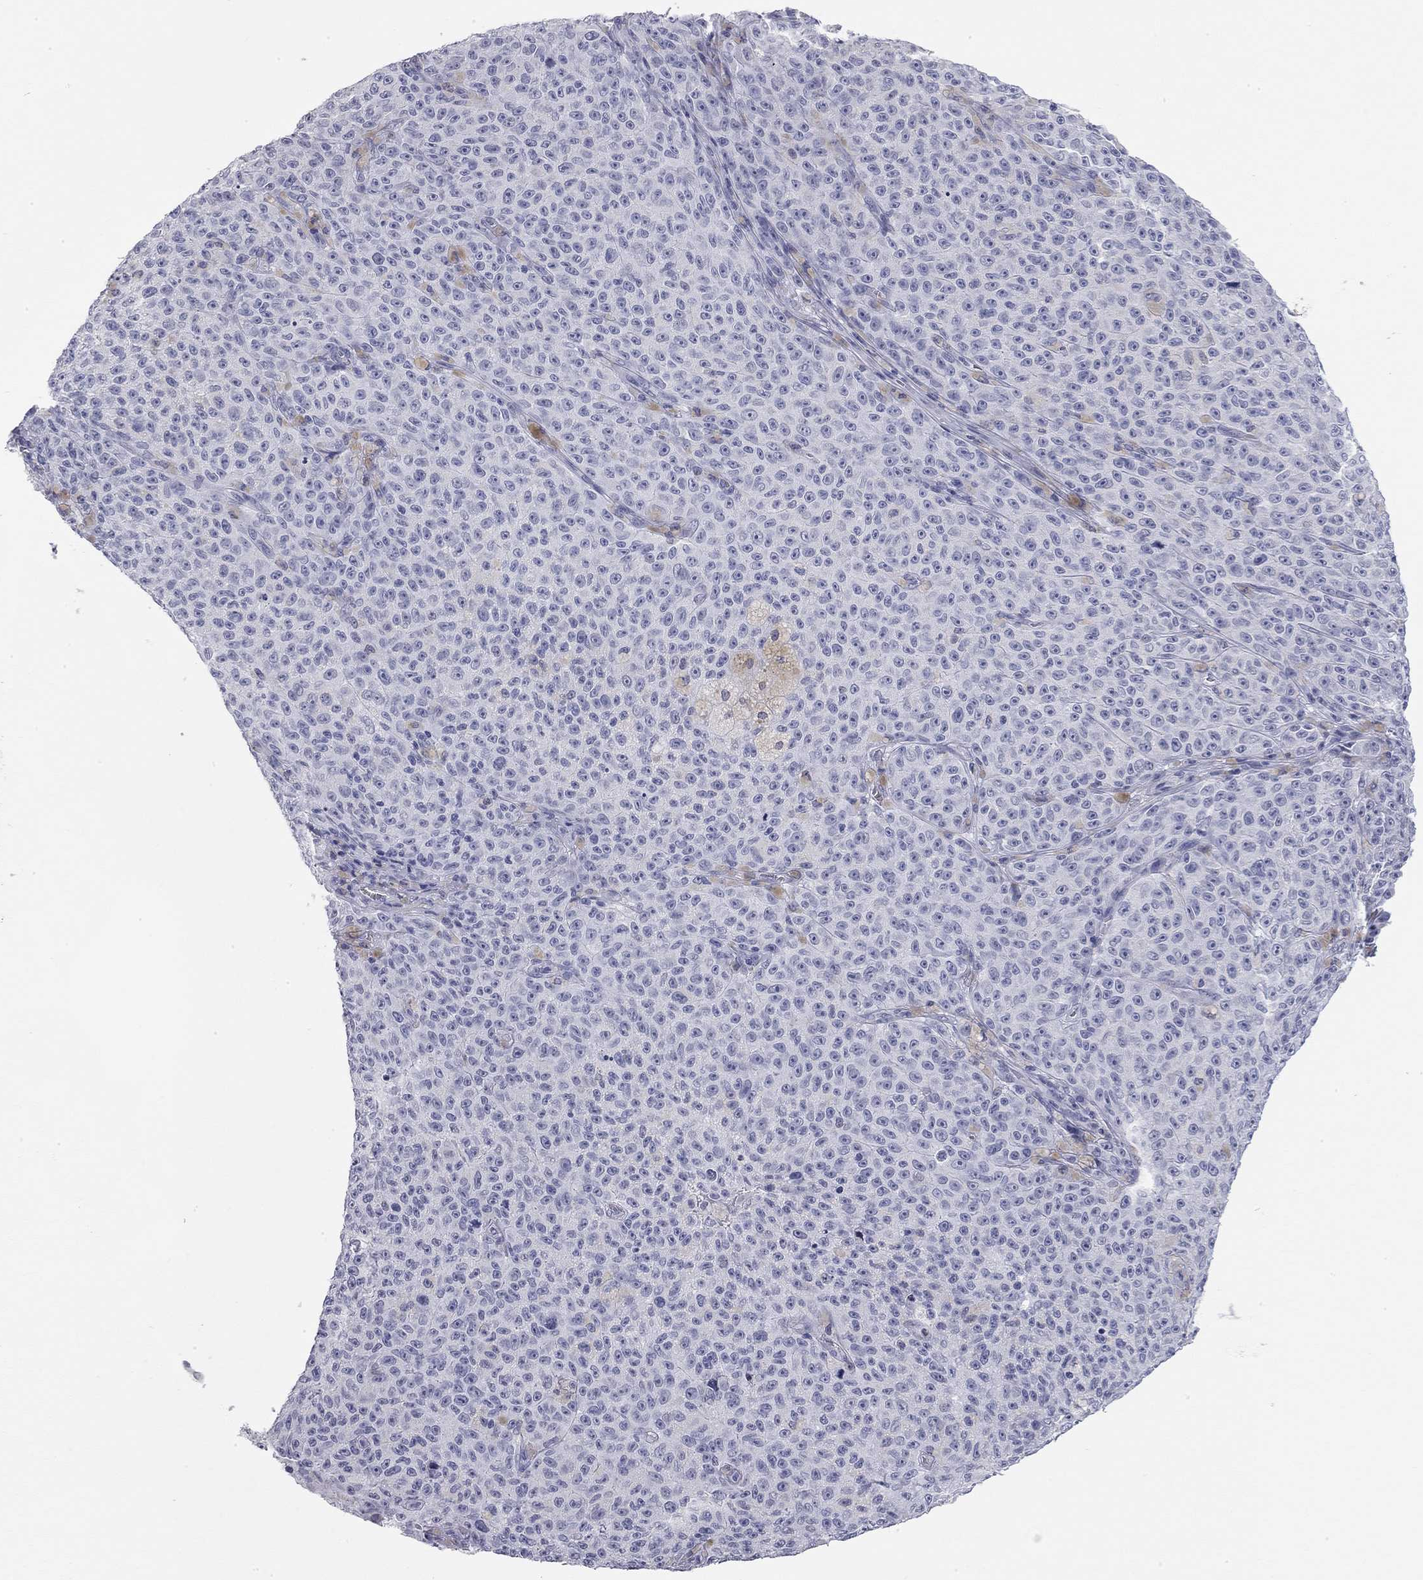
{"staining": {"intensity": "negative", "quantity": "none", "location": "none"}, "tissue": "melanoma", "cell_type": "Tumor cells", "image_type": "cancer", "snomed": [{"axis": "morphology", "description": "Malignant melanoma, NOS"}, {"axis": "topography", "description": "Skin"}], "caption": "Melanoma stained for a protein using immunohistochemistry exhibits no positivity tumor cells.", "gene": "AK8", "patient": {"sex": "female", "age": 82}}